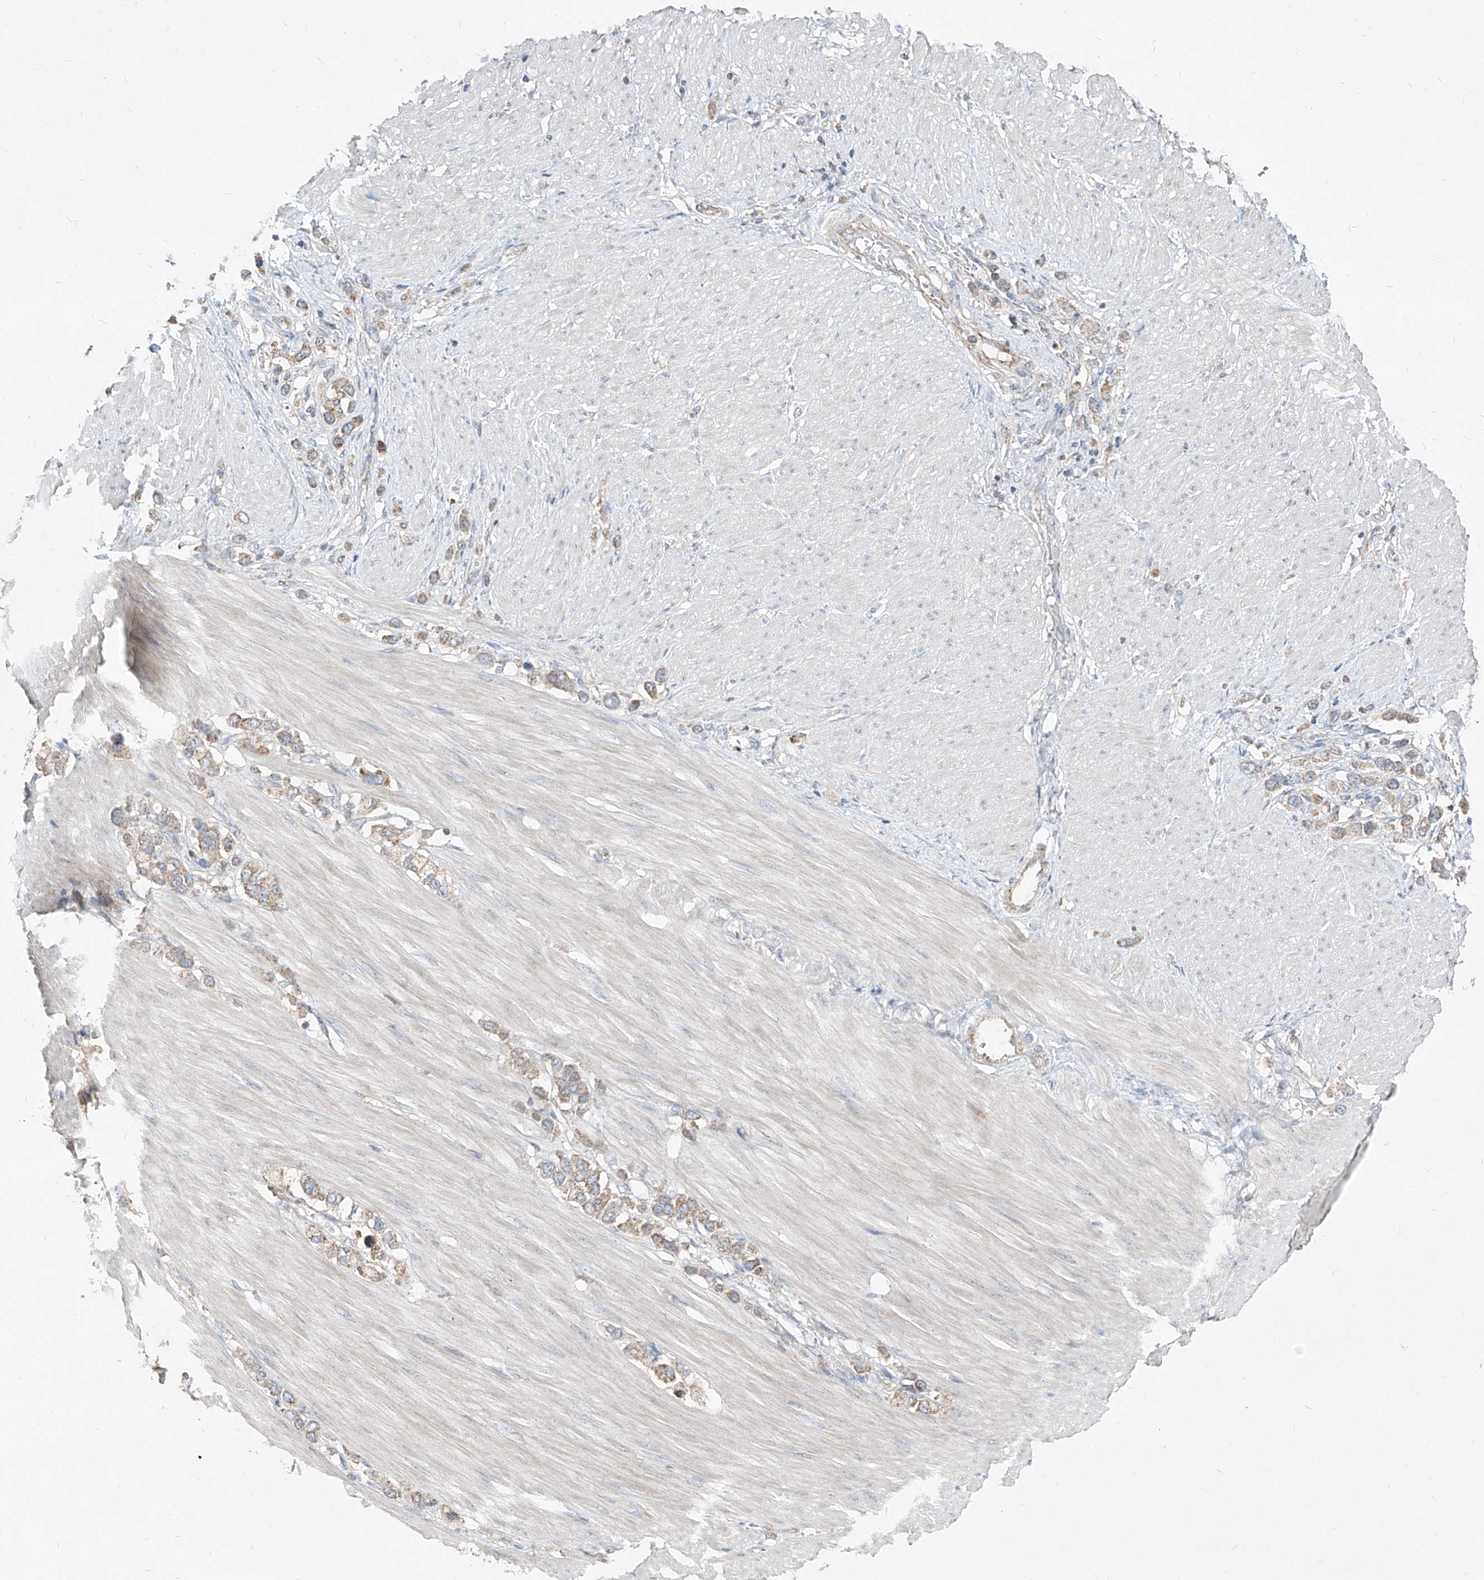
{"staining": {"intensity": "moderate", "quantity": ">75%", "location": "cytoplasmic/membranous"}, "tissue": "stomach cancer", "cell_type": "Tumor cells", "image_type": "cancer", "snomed": [{"axis": "morphology", "description": "Adenocarcinoma, NOS"}, {"axis": "topography", "description": "Stomach"}], "caption": "A brown stain labels moderate cytoplasmic/membranous positivity of a protein in adenocarcinoma (stomach) tumor cells.", "gene": "ABCD3", "patient": {"sex": "female", "age": 65}}